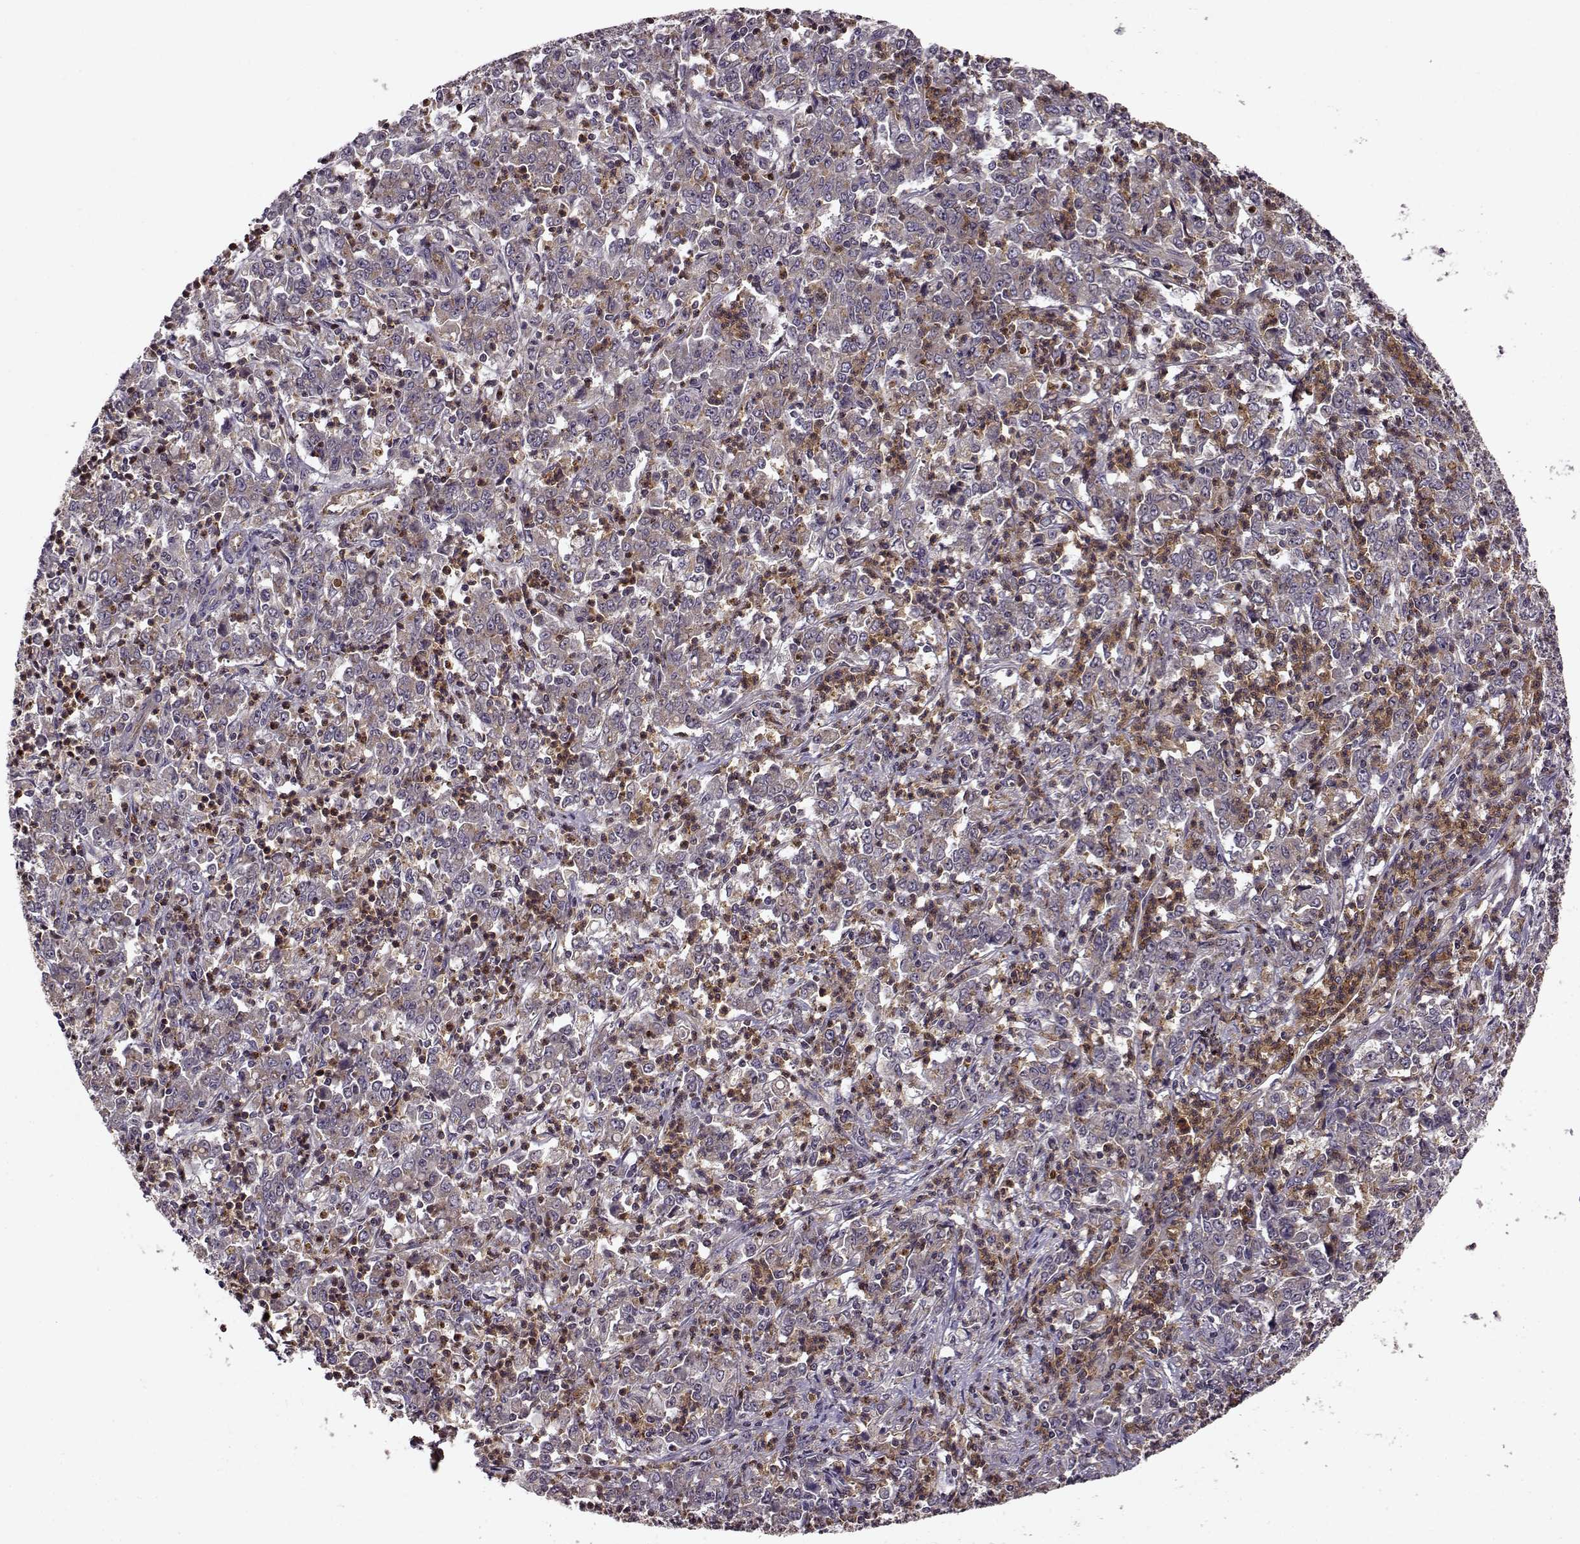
{"staining": {"intensity": "weak", "quantity": ">75%", "location": "cytoplasmic/membranous"}, "tissue": "stomach cancer", "cell_type": "Tumor cells", "image_type": "cancer", "snomed": [{"axis": "morphology", "description": "Adenocarcinoma, NOS"}, {"axis": "topography", "description": "Stomach, lower"}], "caption": "Adenocarcinoma (stomach) stained with a brown dye shows weak cytoplasmic/membranous positive positivity in about >75% of tumor cells.", "gene": "IFRD2", "patient": {"sex": "female", "age": 71}}